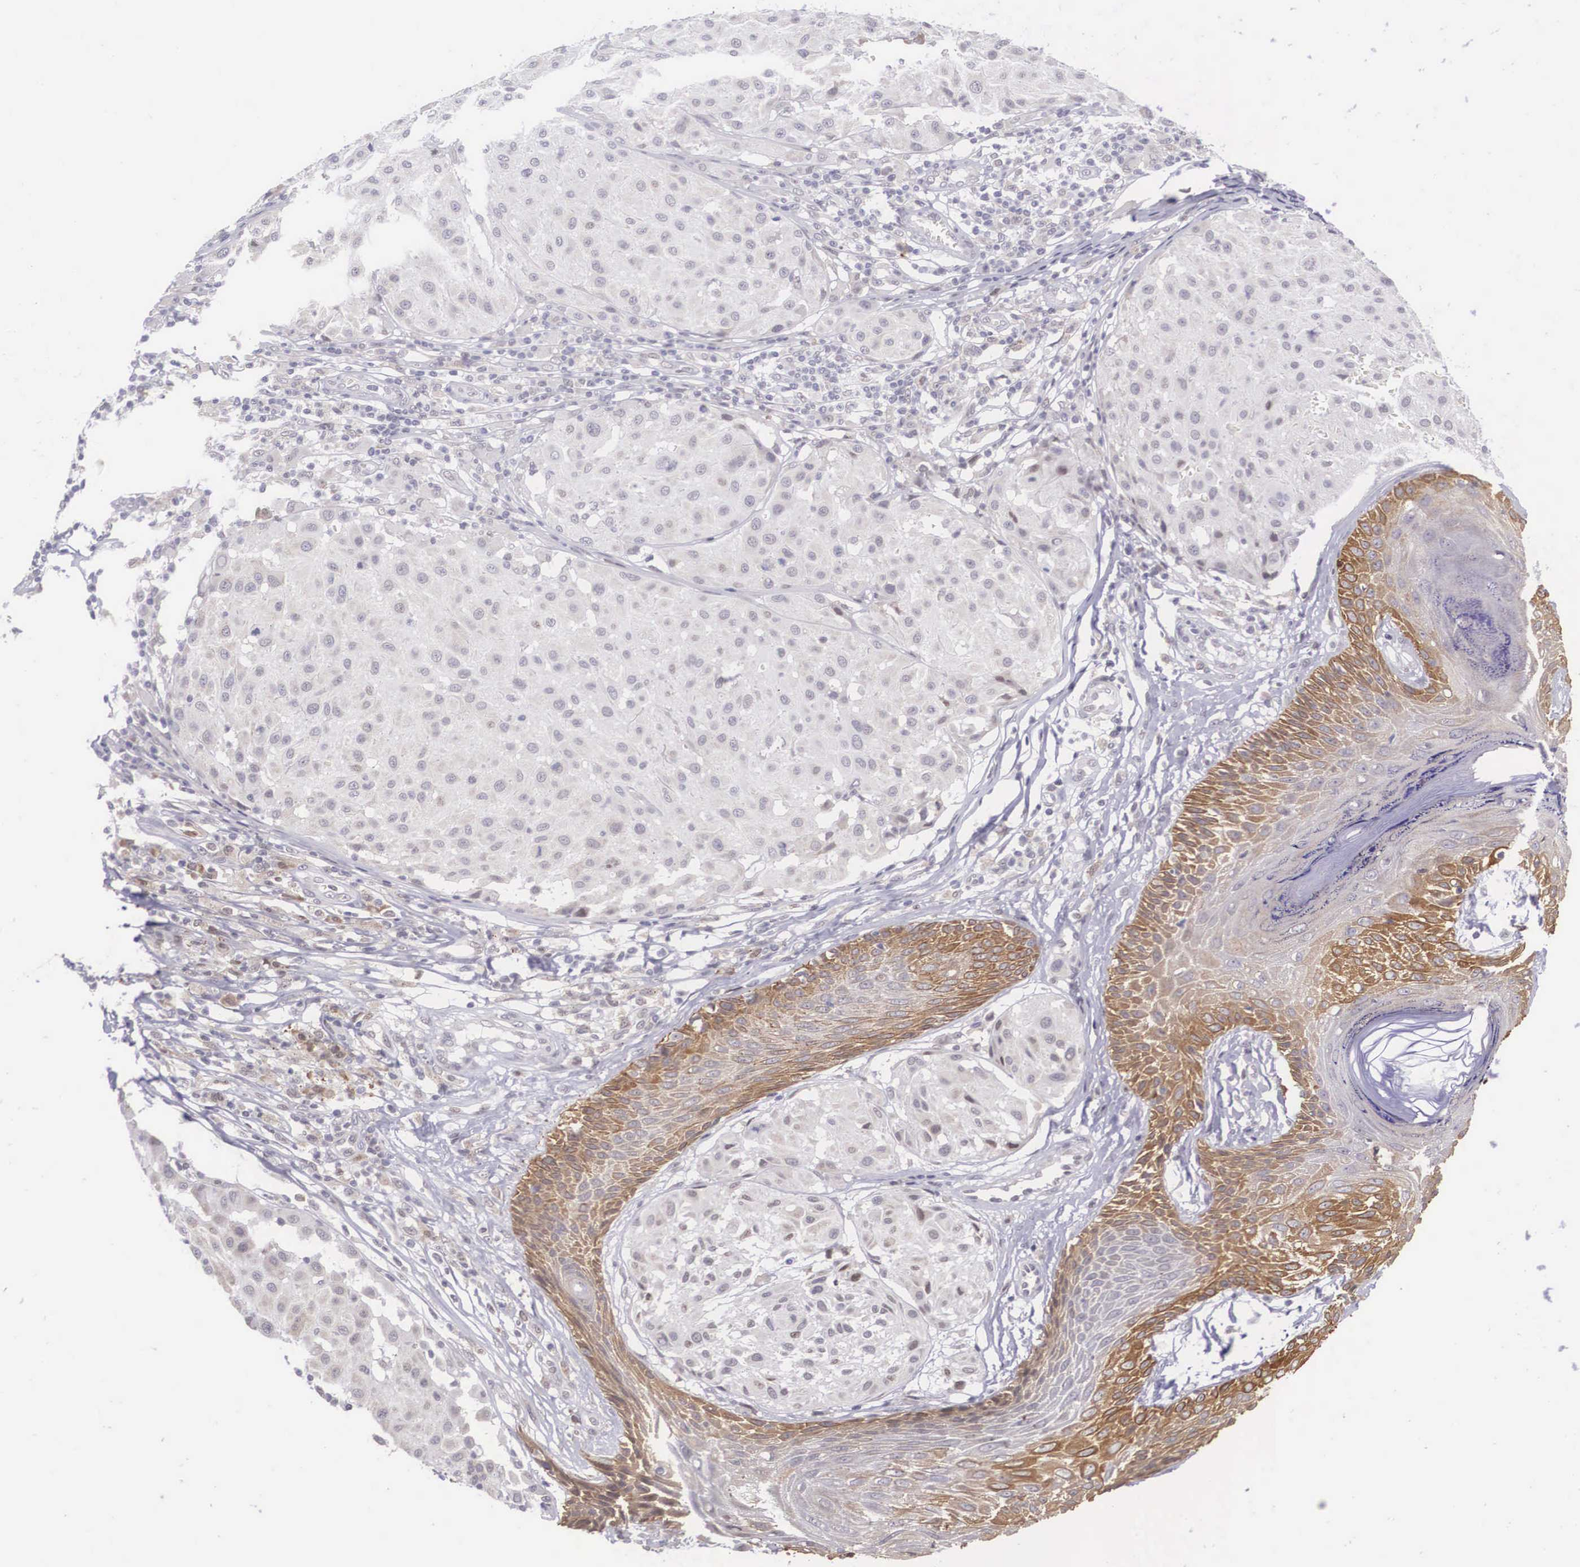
{"staining": {"intensity": "negative", "quantity": "none", "location": "none"}, "tissue": "melanoma", "cell_type": "Tumor cells", "image_type": "cancer", "snomed": [{"axis": "morphology", "description": "Malignant melanoma, NOS"}, {"axis": "topography", "description": "Skin"}], "caption": "A histopathology image of human melanoma is negative for staining in tumor cells. (DAB (3,3'-diaminobenzidine) immunohistochemistry visualized using brightfield microscopy, high magnification).", "gene": "SLC25A21", "patient": {"sex": "male", "age": 36}}